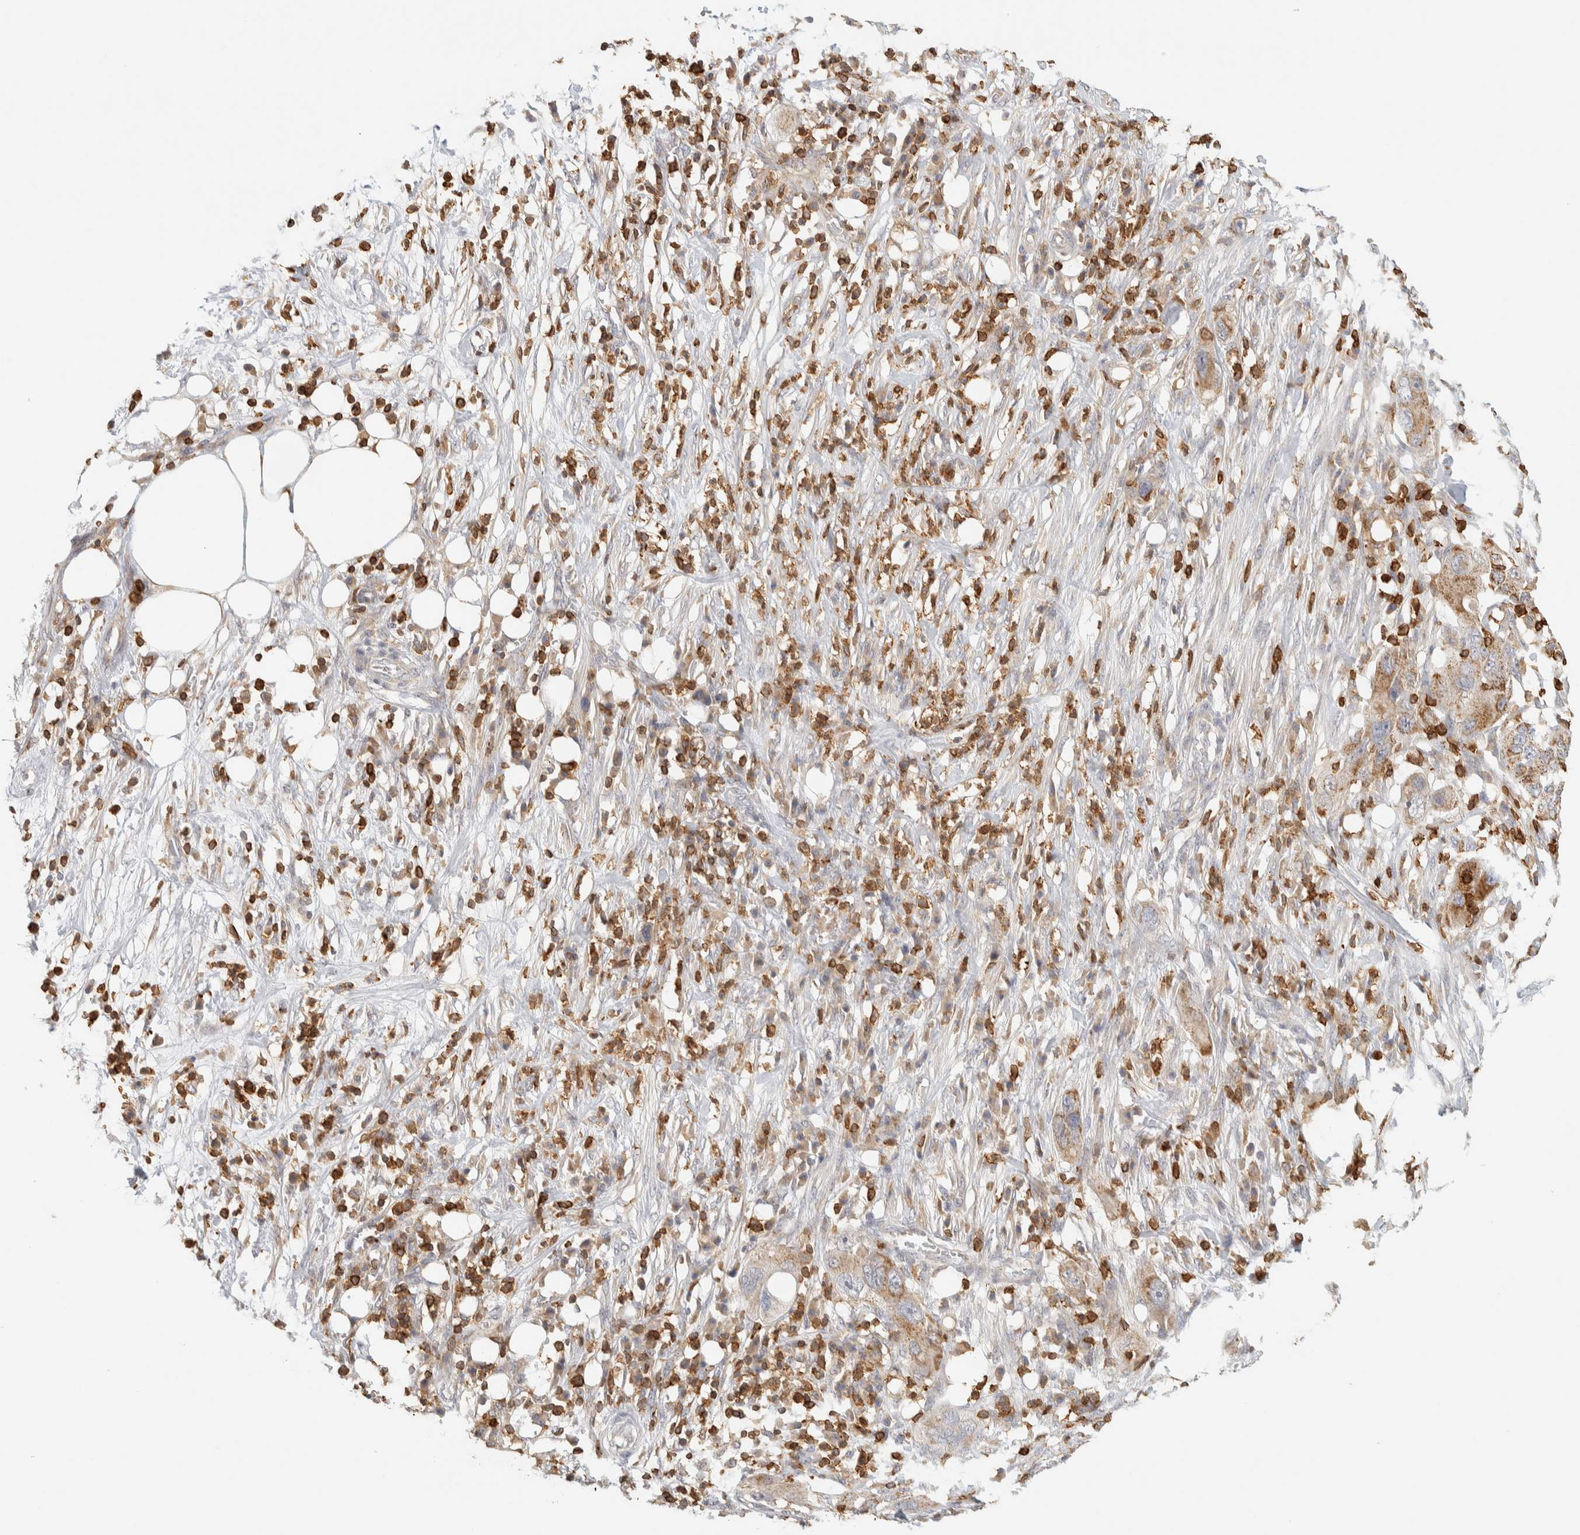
{"staining": {"intensity": "moderate", "quantity": "25%-75%", "location": "cytoplasmic/membranous"}, "tissue": "pancreatic cancer", "cell_type": "Tumor cells", "image_type": "cancer", "snomed": [{"axis": "morphology", "description": "Adenocarcinoma, NOS"}, {"axis": "topography", "description": "Pancreas"}], "caption": "A brown stain labels moderate cytoplasmic/membranous expression of a protein in pancreatic cancer tumor cells. Nuclei are stained in blue.", "gene": "RUNDC1", "patient": {"sex": "female", "age": 78}}